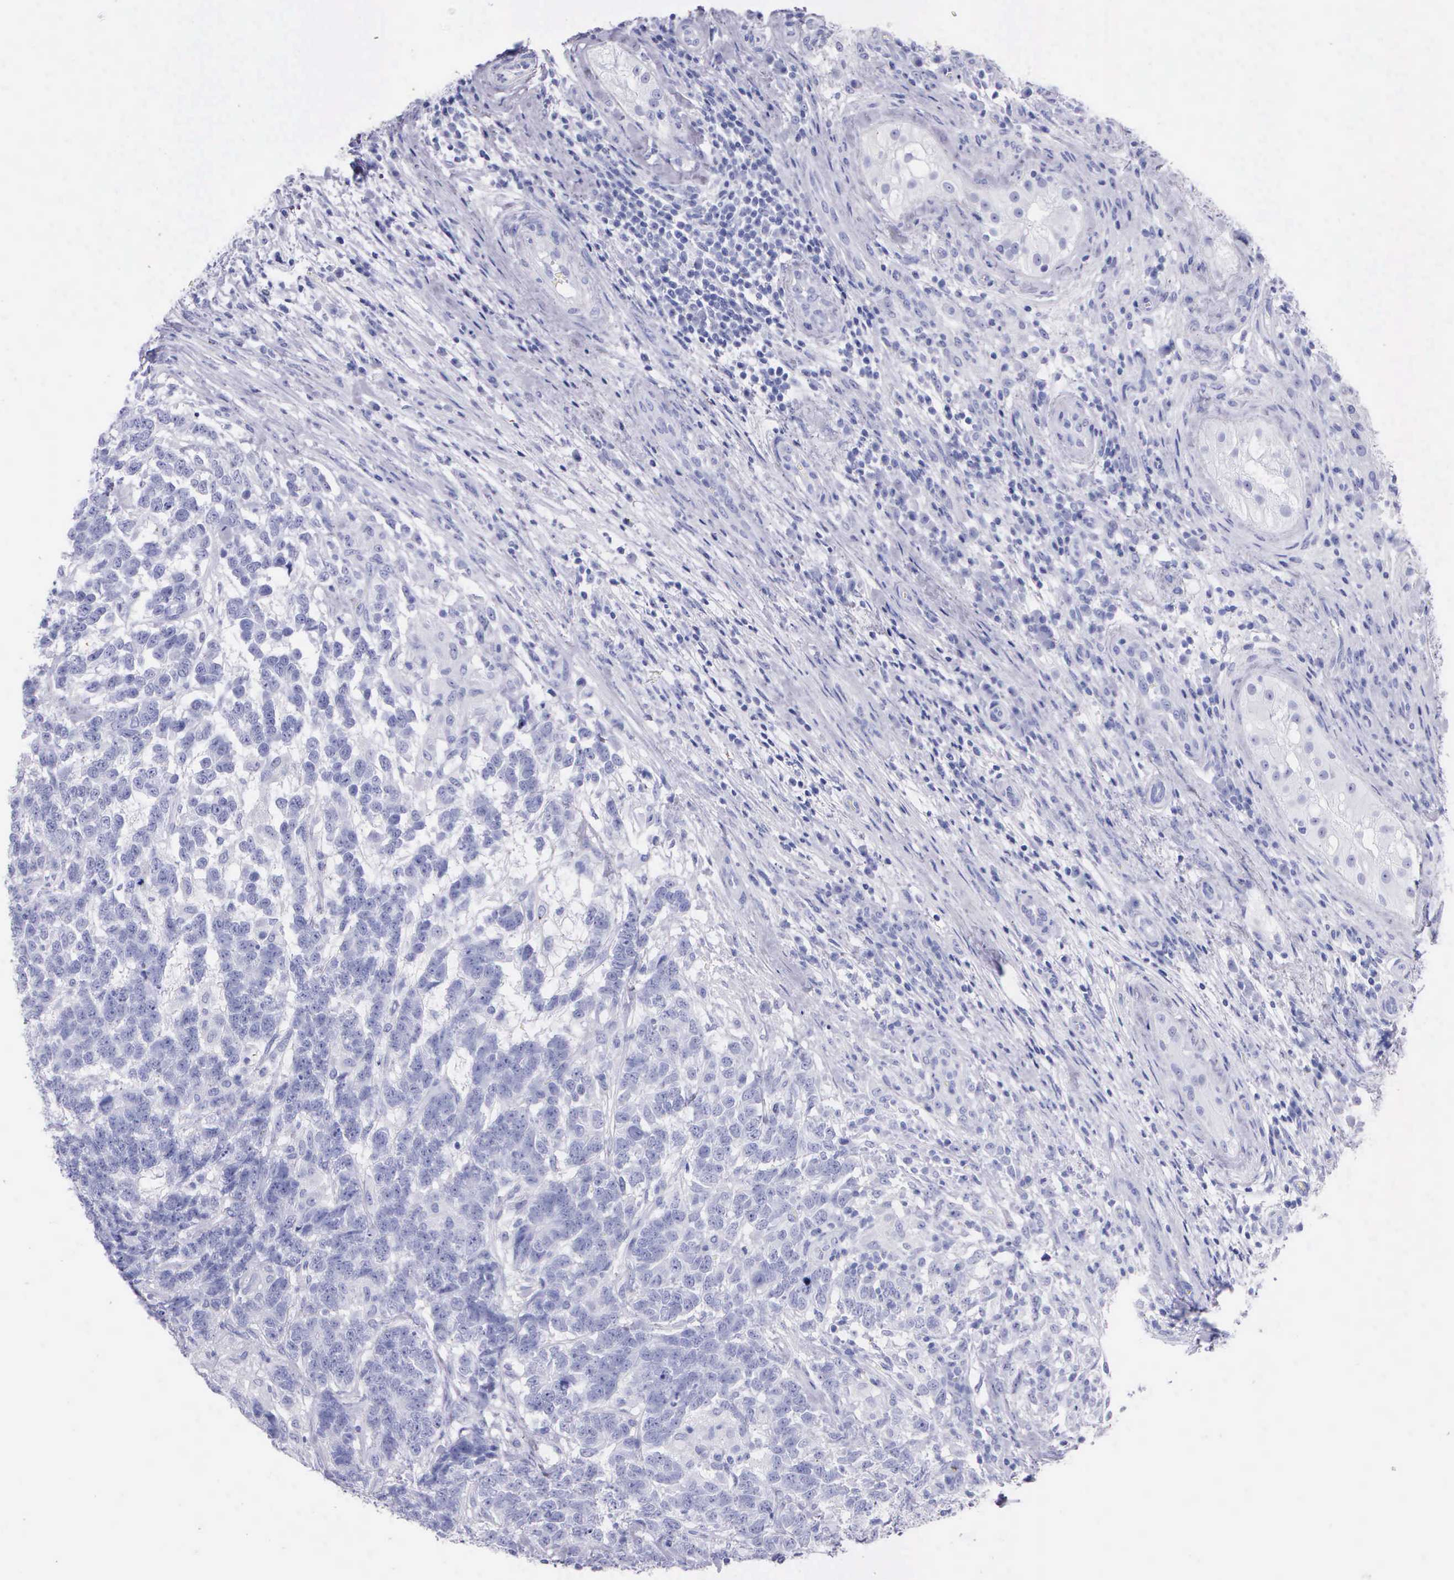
{"staining": {"intensity": "negative", "quantity": "none", "location": "none"}, "tissue": "testis cancer", "cell_type": "Tumor cells", "image_type": "cancer", "snomed": [{"axis": "morphology", "description": "Carcinoma, Embryonal, NOS"}, {"axis": "topography", "description": "Testis"}], "caption": "Tumor cells show no significant staining in testis cancer.", "gene": "KLK3", "patient": {"sex": "male", "age": 26}}